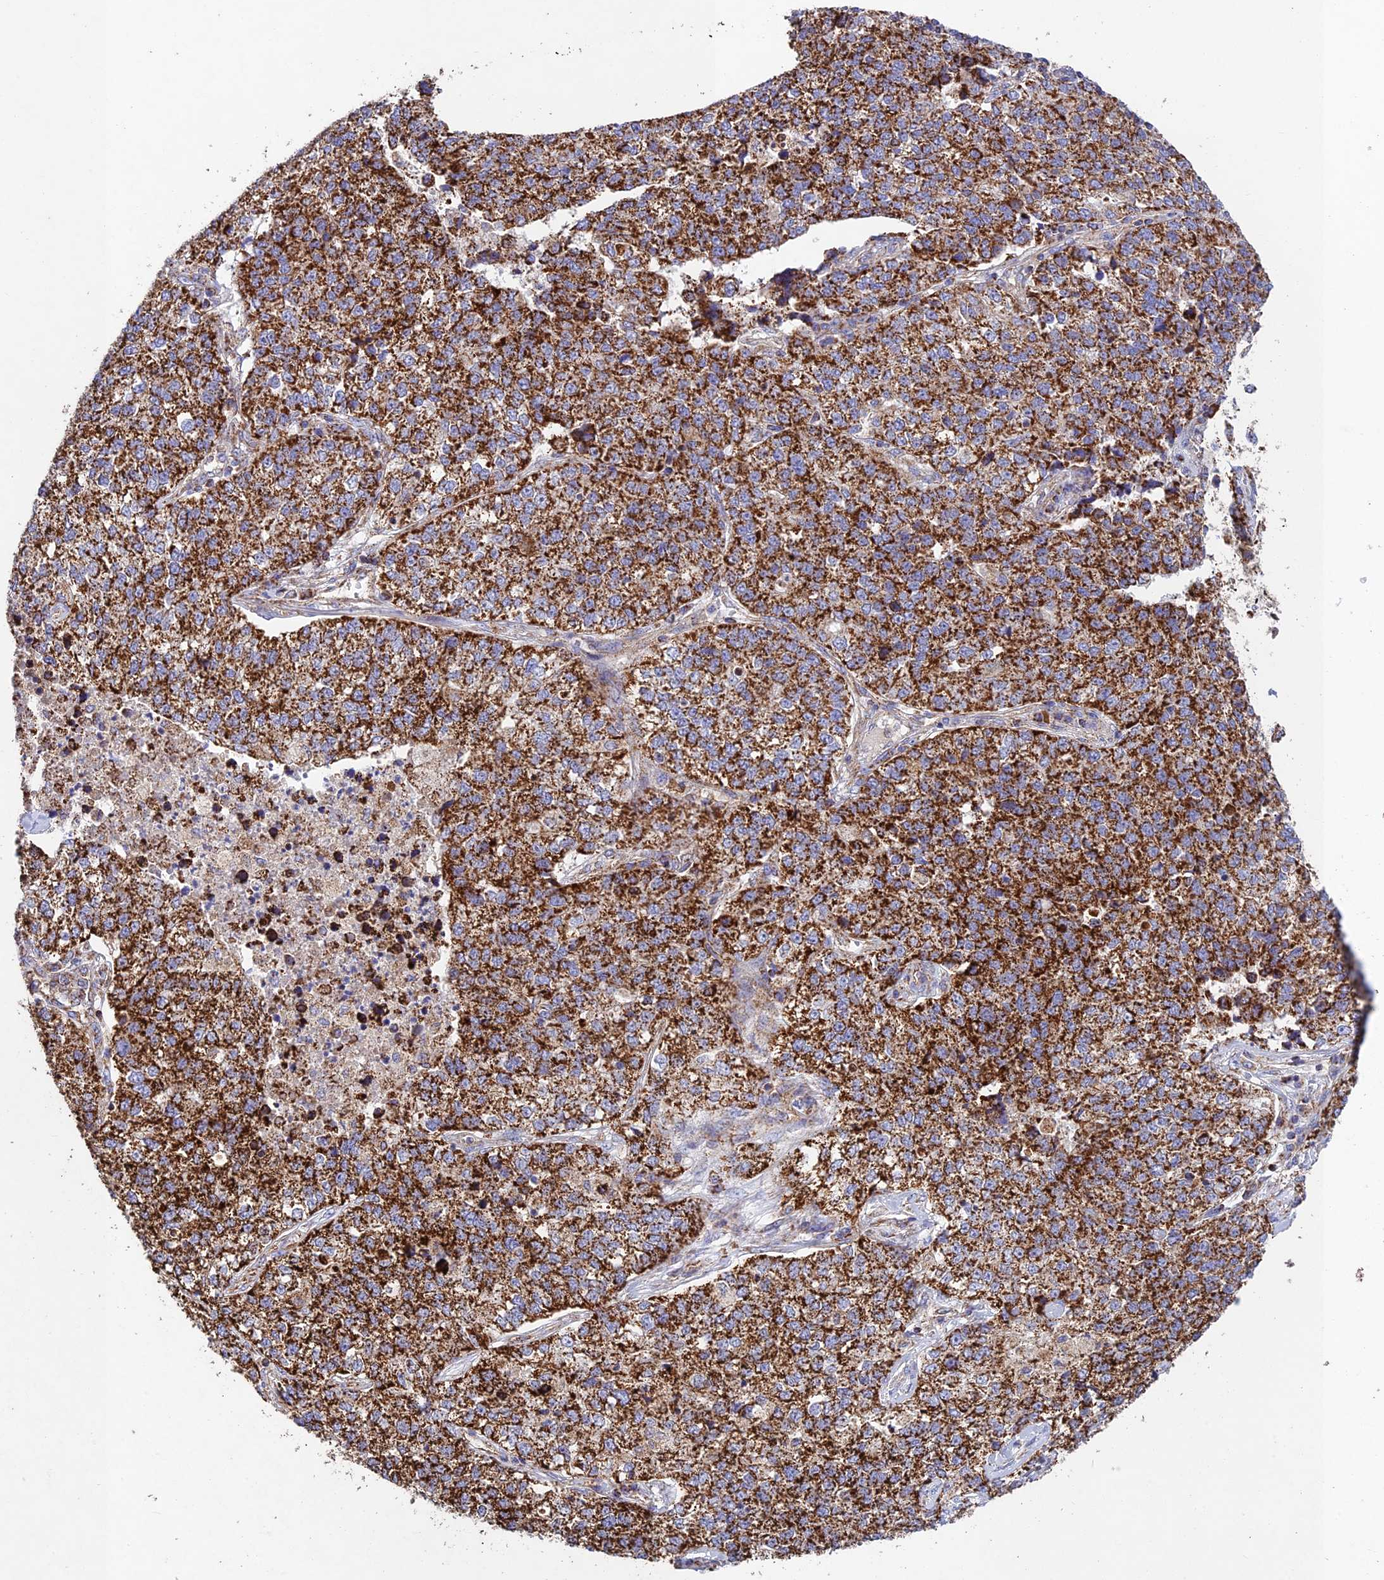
{"staining": {"intensity": "strong", "quantity": ">75%", "location": "cytoplasmic/membranous"}, "tissue": "lung cancer", "cell_type": "Tumor cells", "image_type": "cancer", "snomed": [{"axis": "morphology", "description": "Adenocarcinoma, NOS"}, {"axis": "topography", "description": "Lung"}], "caption": "Immunohistochemistry histopathology image of neoplastic tissue: human adenocarcinoma (lung) stained using IHC shows high levels of strong protein expression localized specifically in the cytoplasmic/membranous of tumor cells, appearing as a cytoplasmic/membranous brown color.", "gene": "KHDC3L", "patient": {"sex": "male", "age": 49}}